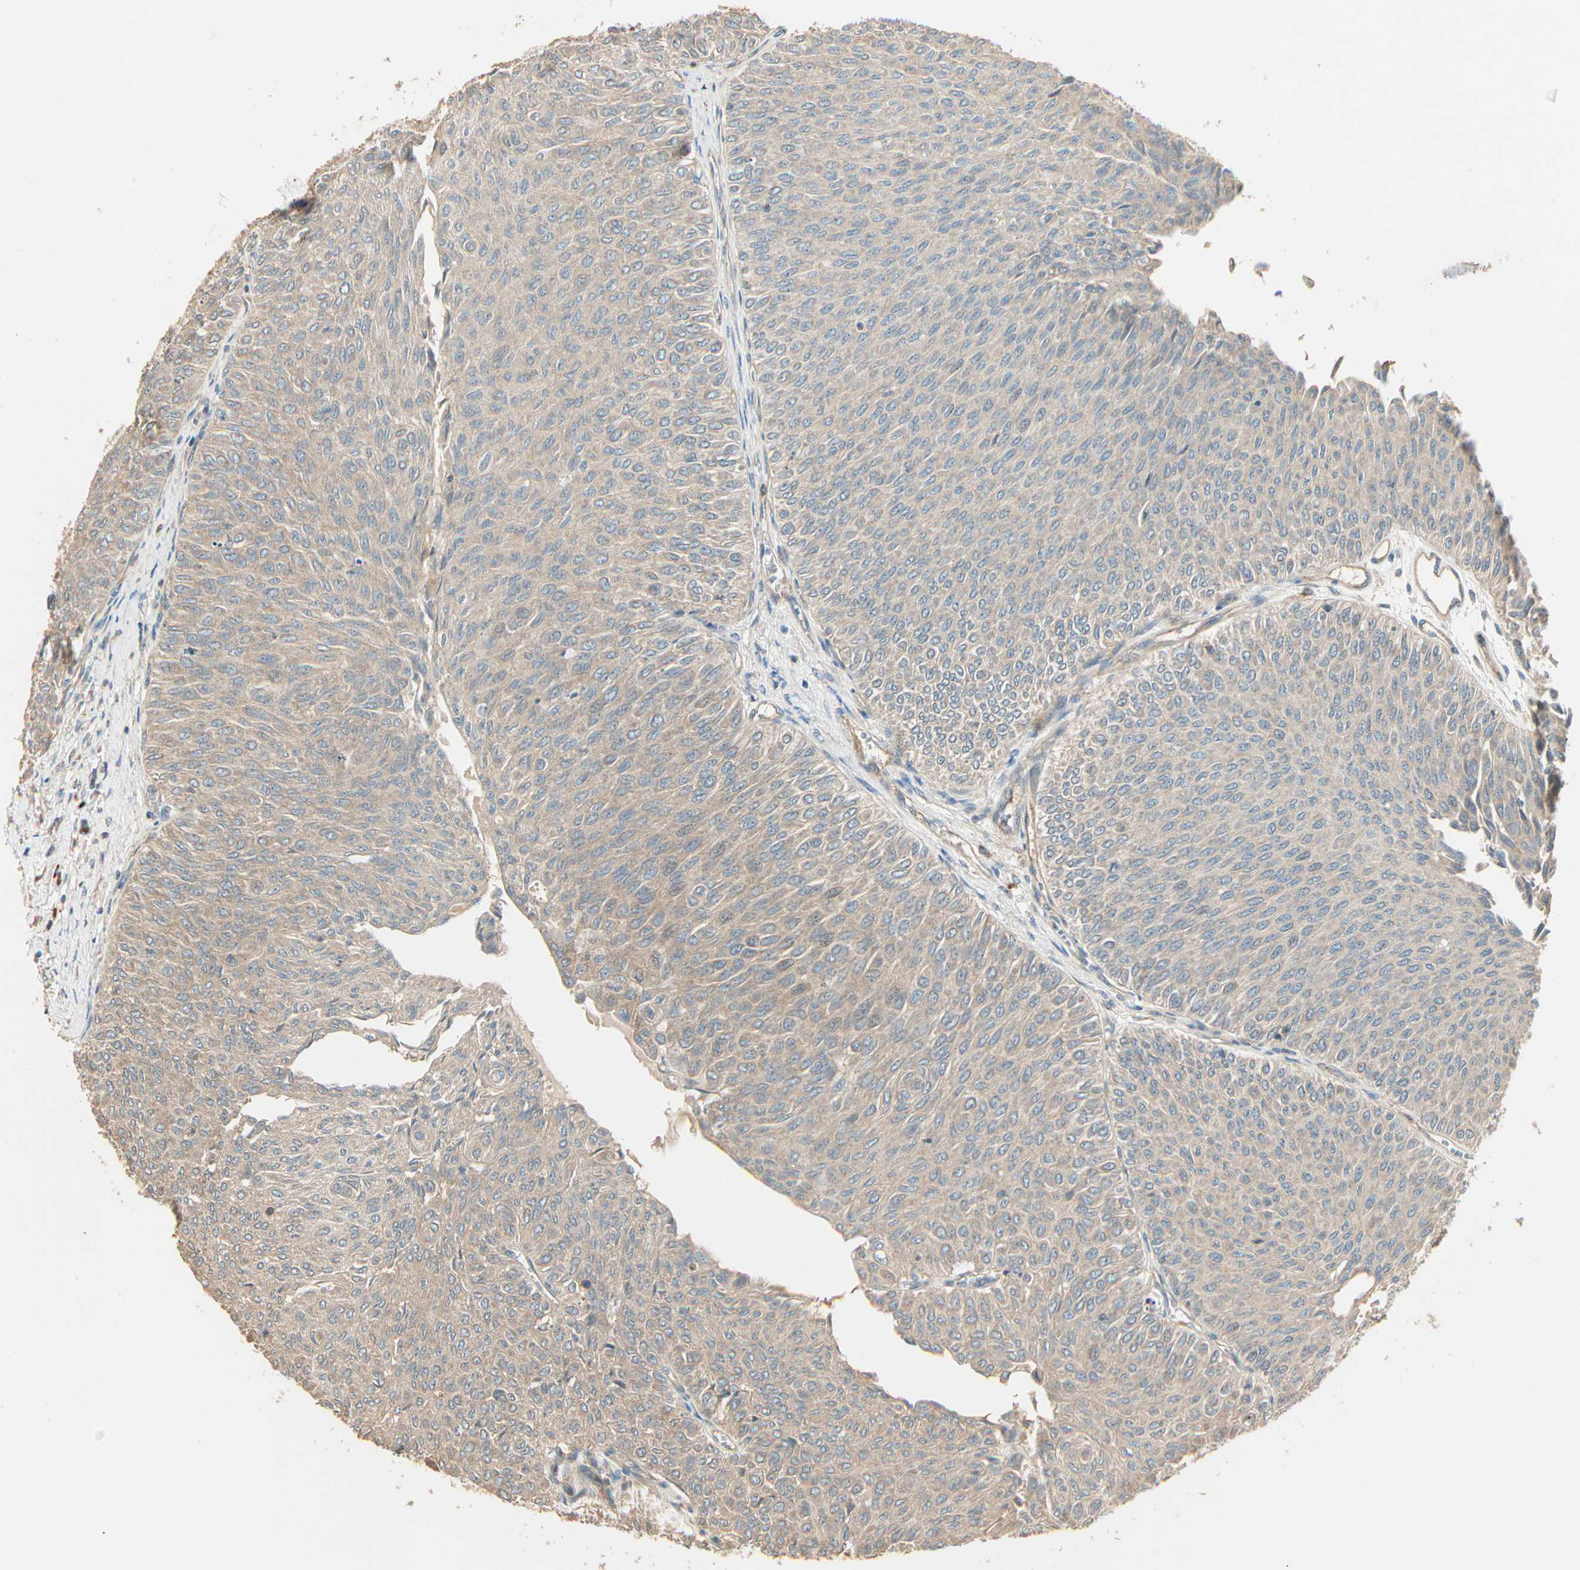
{"staining": {"intensity": "weak", "quantity": ">75%", "location": "cytoplasmic/membranous"}, "tissue": "urothelial cancer", "cell_type": "Tumor cells", "image_type": "cancer", "snomed": [{"axis": "morphology", "description": "Urothelial carcinoma, Low grade"}, {"axis": "topography", "description": "Urinary bladder"}], "caption": "Immunohistochemical staining of human low-grade urothelial carcinoma demonstrates low levels of weak cytoplasmic/membranous expression in approximately >75% of tumor cells.", "gene": "GALK1", "patient": {"sex": "male", "age": 78}}